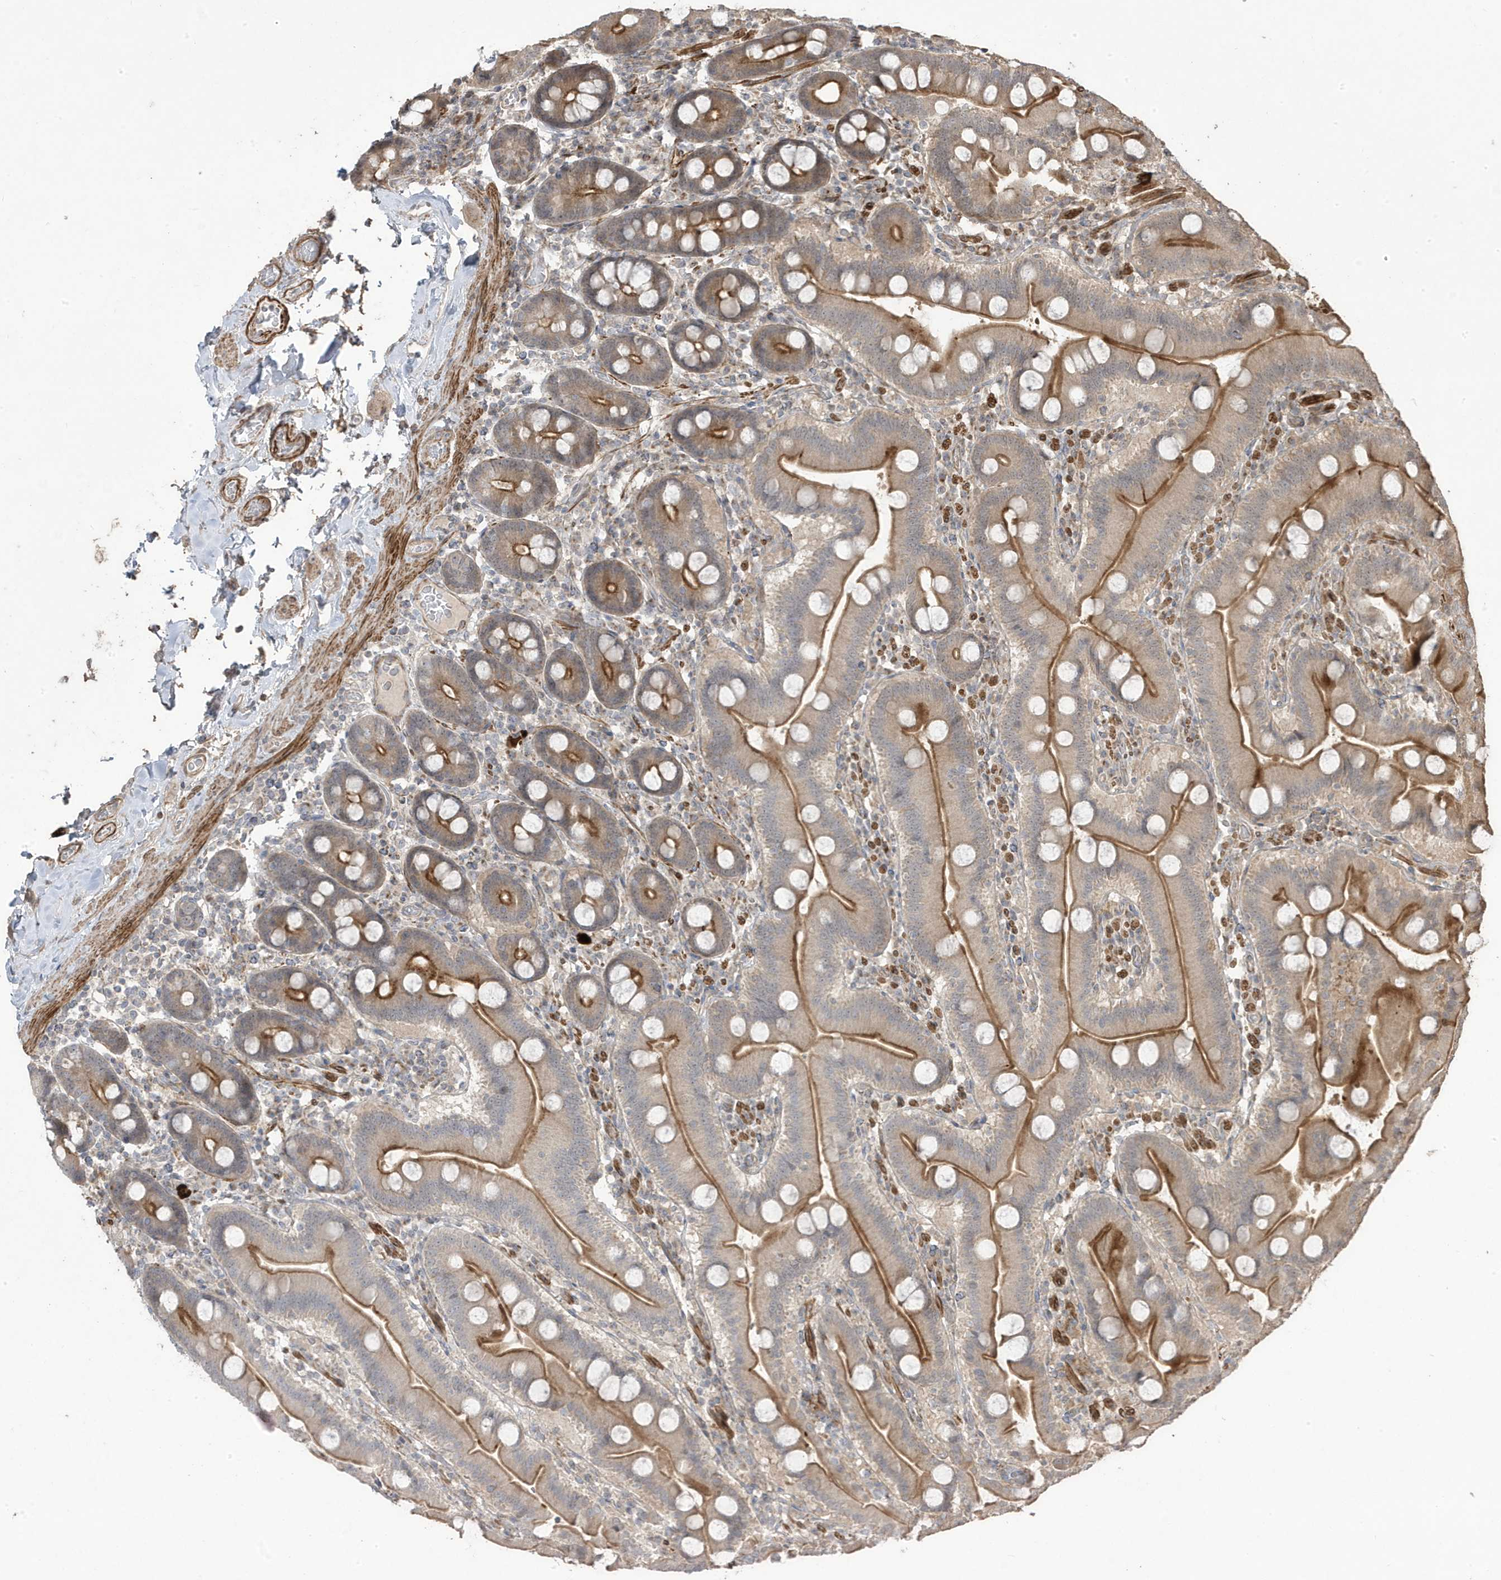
{"staining": {"intensity": "moderate", "quantity": ">75%", "location": "cytoplasmic/membranous"}, "tissue": "duodenum", "cell_type": "Glandular cells", "image_type": "normal", "snomed": [{"axis": "morphology", "description": "Normal tissue, NOS"}, {"axis": "topography", "description": "Duodenum"}], "caption": "Duodenum was stained to show a protein in brown. There is medium levels of moderate cytoplasmic/membranous expression in about >75% of glandular cells. (DAB = brown stain, brightfield microscopy at high magnification).", "gene": "CETN3", "patient": {"sex": "male", "age": 55}}